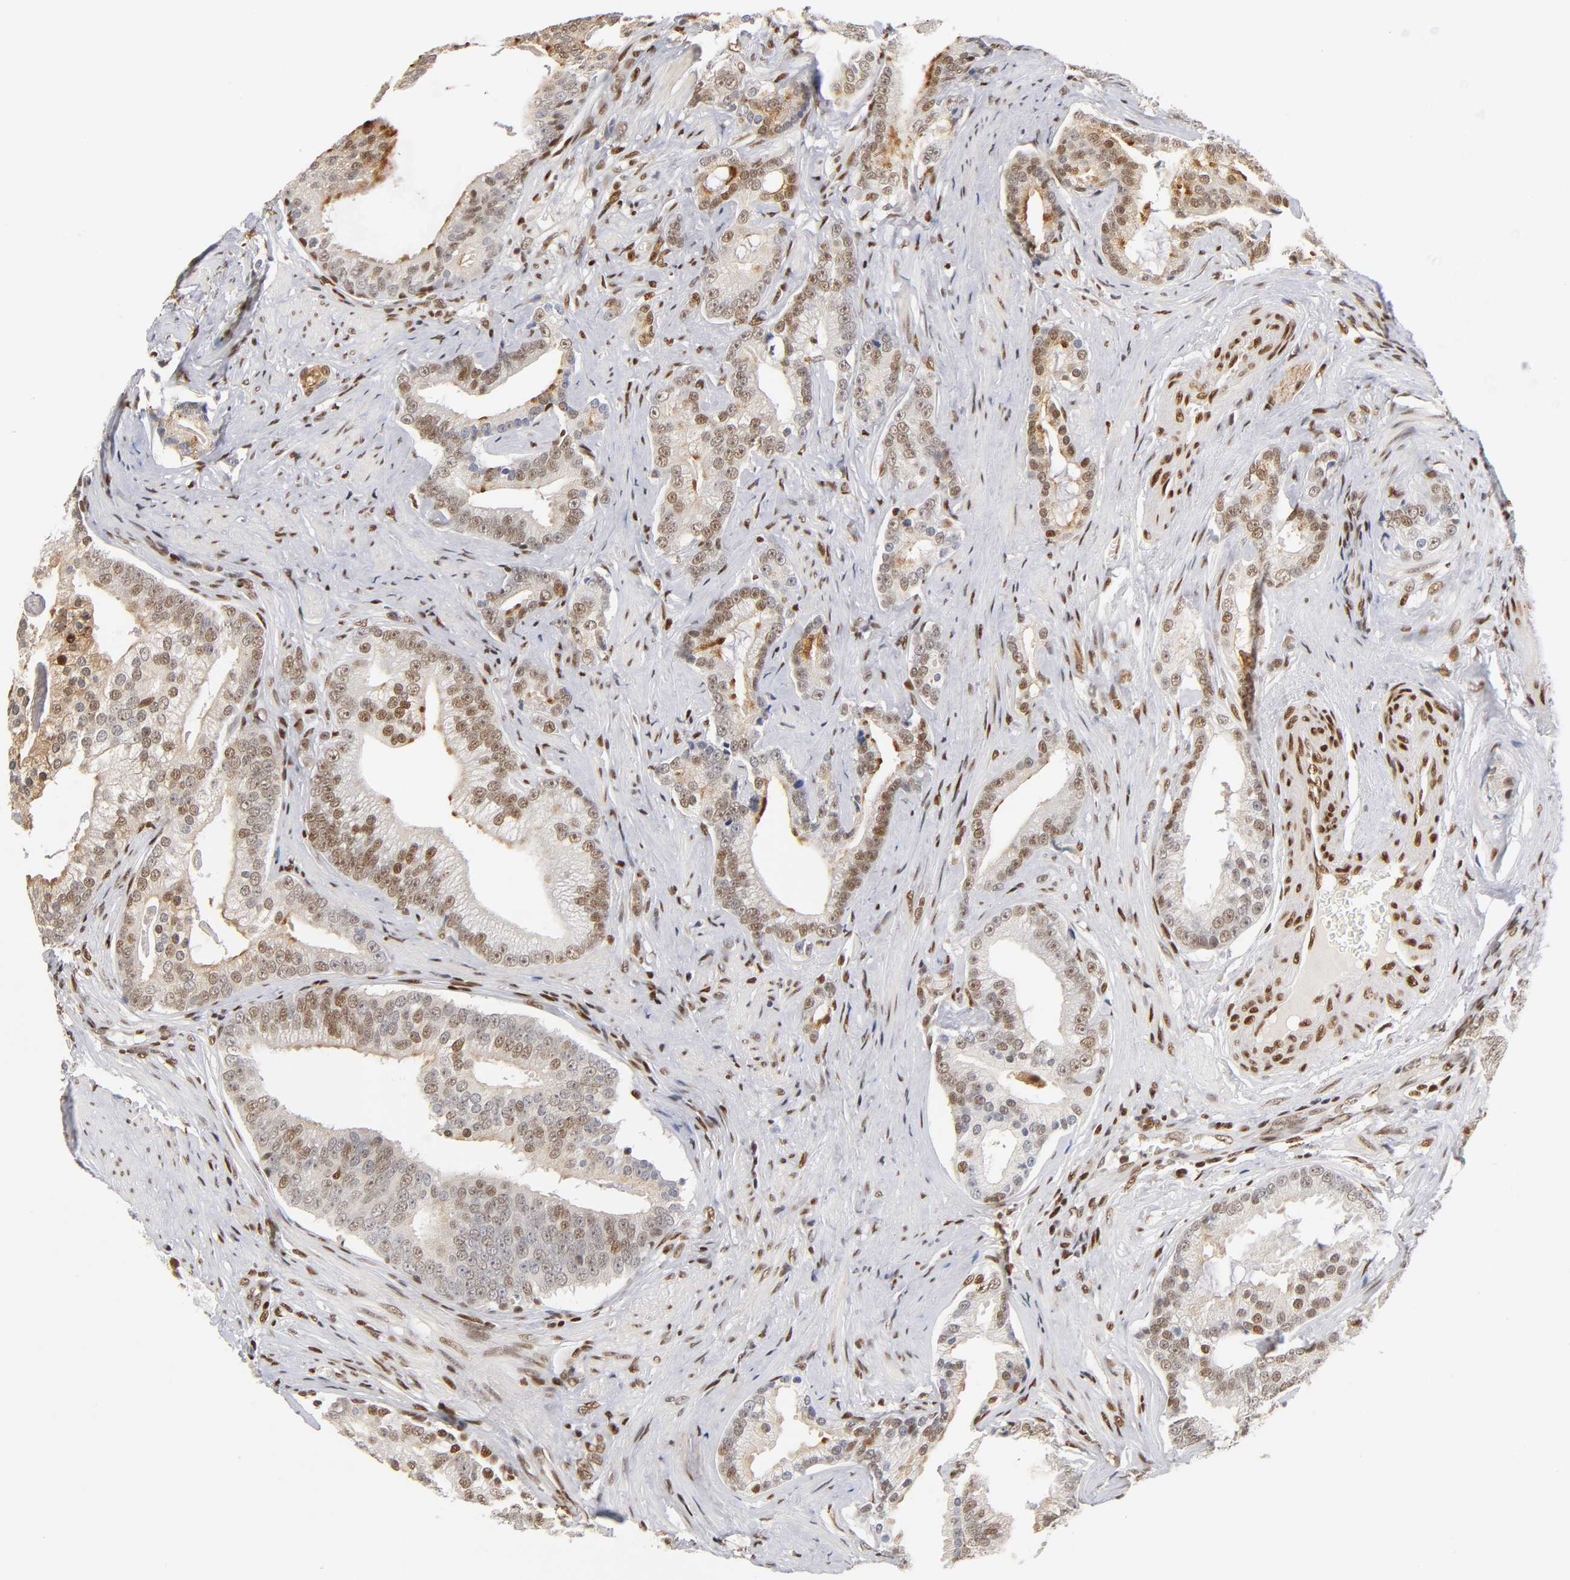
{"staining": {"intensity": "moderate", "quantity": "25%-75%", "location": "cytoplasmic/membranous,nuclear"}, "tissue": "prostate cancer", "cell_type": "Tumor cells", "image_type": "cancer", "snomed": [{"axis": "morphology", "description": "Adenocarcinoma, Low grade"}, {"axis": "topography", "description": "Prostate"}], "caption": "Immunohistochemistry of prostate low-grade adenocarcinoma reveals medium levels of moderate cytoplasmic/membranous and nuclear expression in about 25%-75% of tumor cells. (DAB (3,3'-diaminobenzidine) IHC, brown staining for protein, blue staining for nuclei).", "gene": "NR3C1", "patient": {"sex": "male", "age": 58}}